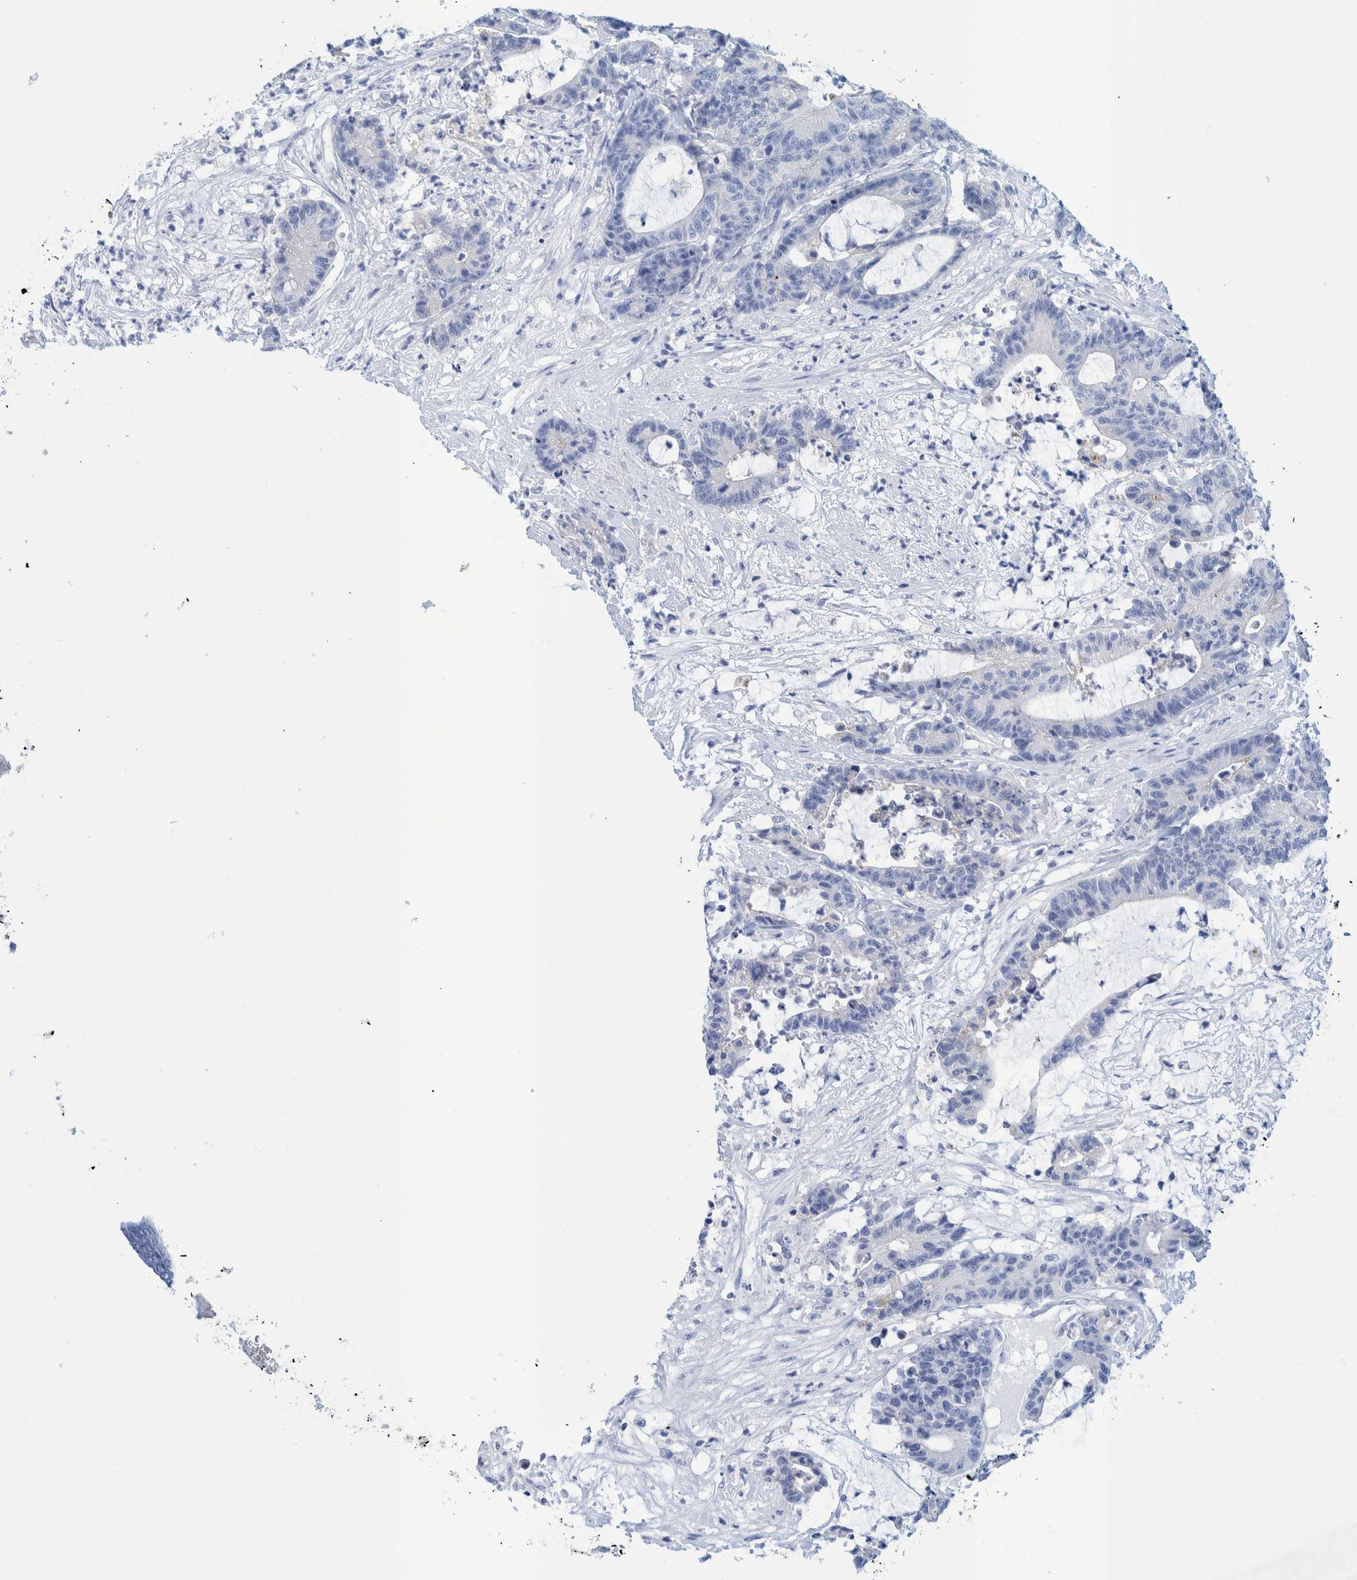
{"staining": {"intensity": "negative", "quantity": "none", "location": "none"}, "tissue": "colorectal cancer", "cell_type": "Tumor cells", "image_type": "cancer", "snomed": [{"axis": "morphology", "description": "Adenocarcinoma, NOS"}, {"axis": "topography", "description": "Colon"}], "caption": "The image displays no significant staining in tumor cells of colorectal cancer. Brightfield microscopy of immunohistochemistry (IHC) stained with DAB (3,3'-diaminobenzidine) (brown) and hematoxylin (blue), captured at high magnification.", "gene": "PERP", "patient": {"sex": "female", "age": 84}}